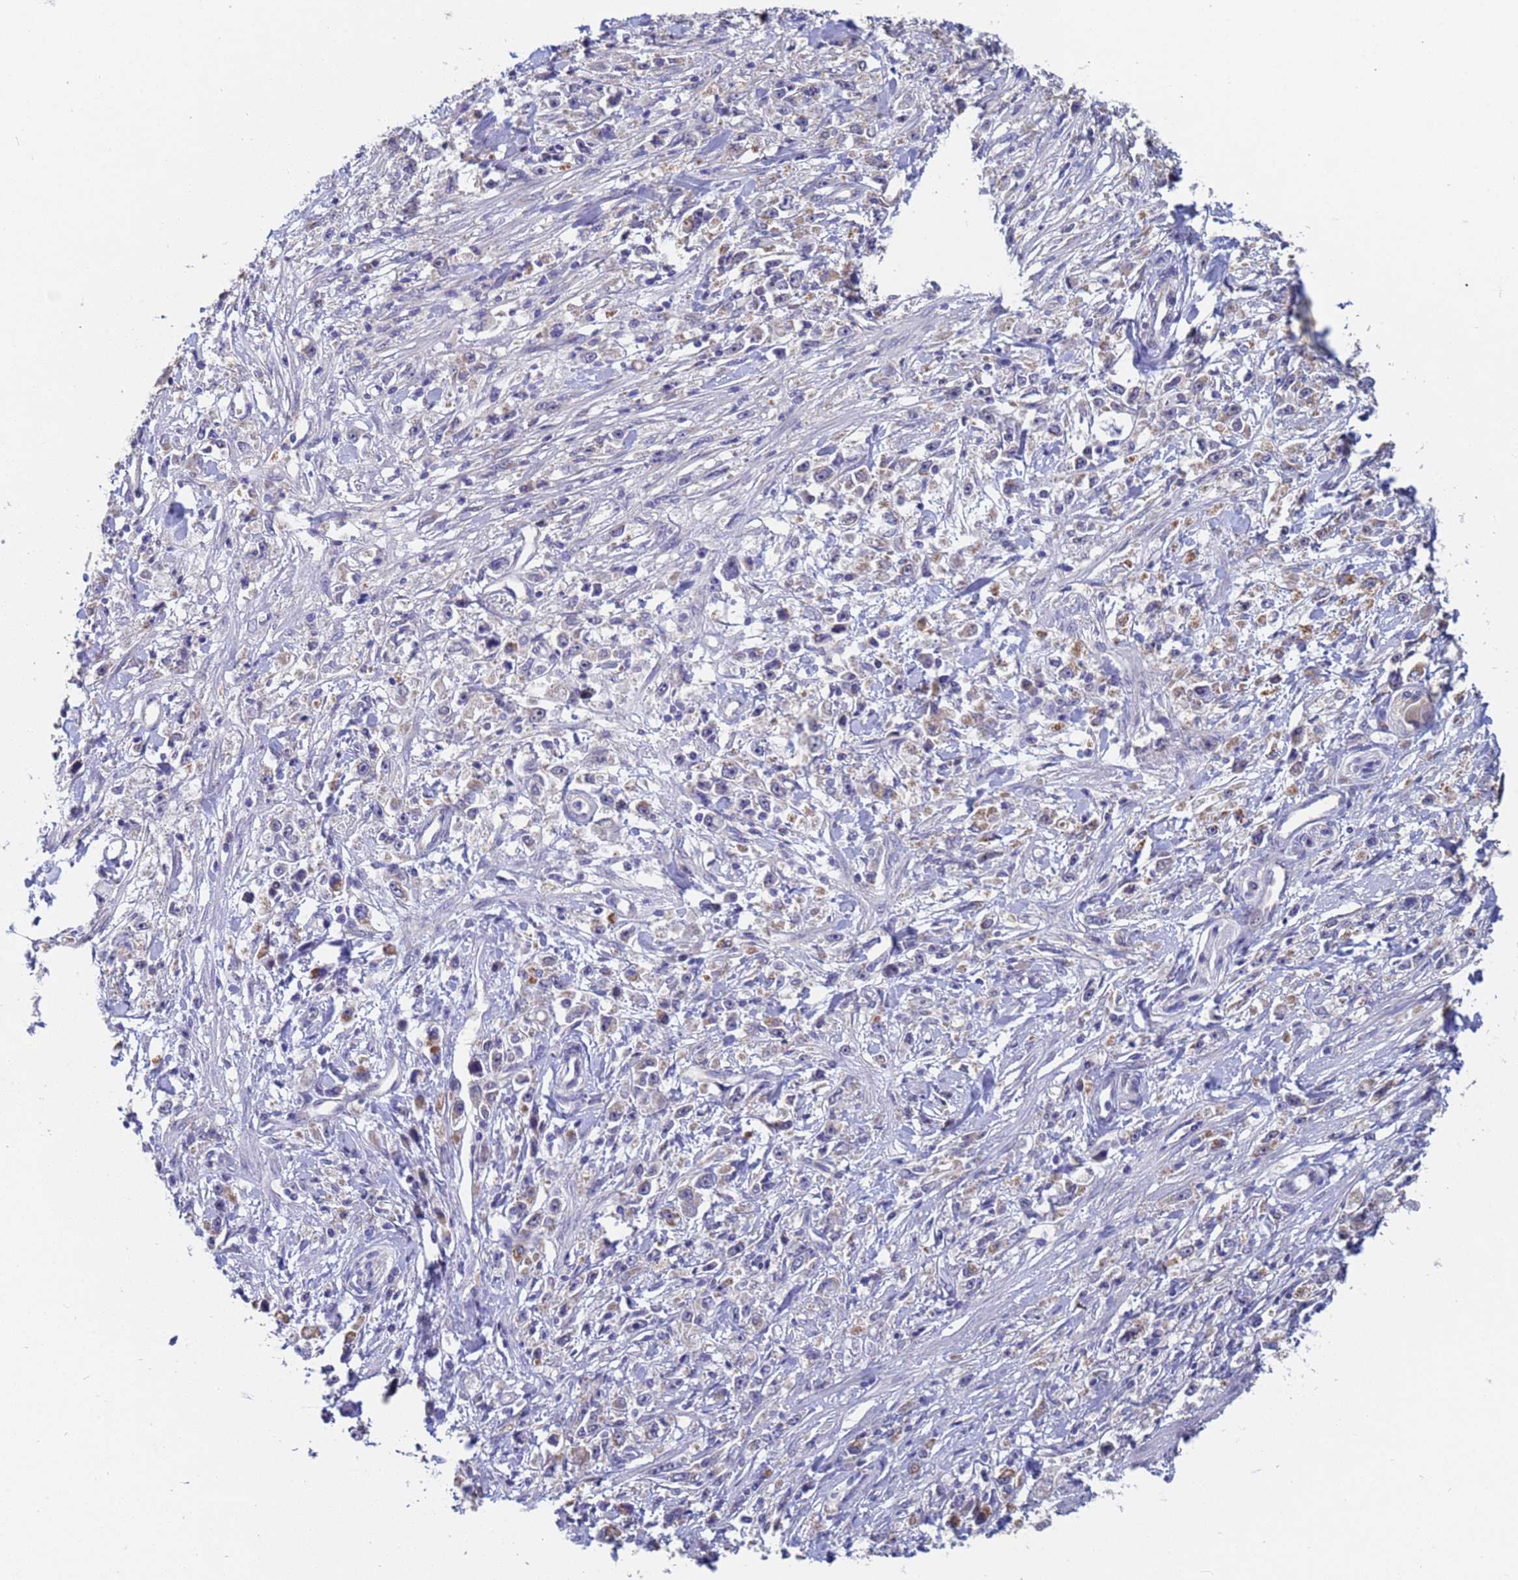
{"staining": {"intensity": "negative", "quantity": "none", "location": "none"}, "tissue": "stomach cancer", "cell_type": "Tumor cells", "image_type": "cancer", "snomed": [{"axis": "morphology", "description": "Adenocarcinoma, NOS"}, {"axis": "topography", "description": "Stomach"}], "caption": "This histopathology image is of adenocarcinoma (stomach) stained with IHC to label a protein in brown with the nuclei are counter-stained blue. There is no staining in tumor cells.", "gene": "IHO1", "patient": {"sex": "female", "age": 59}}